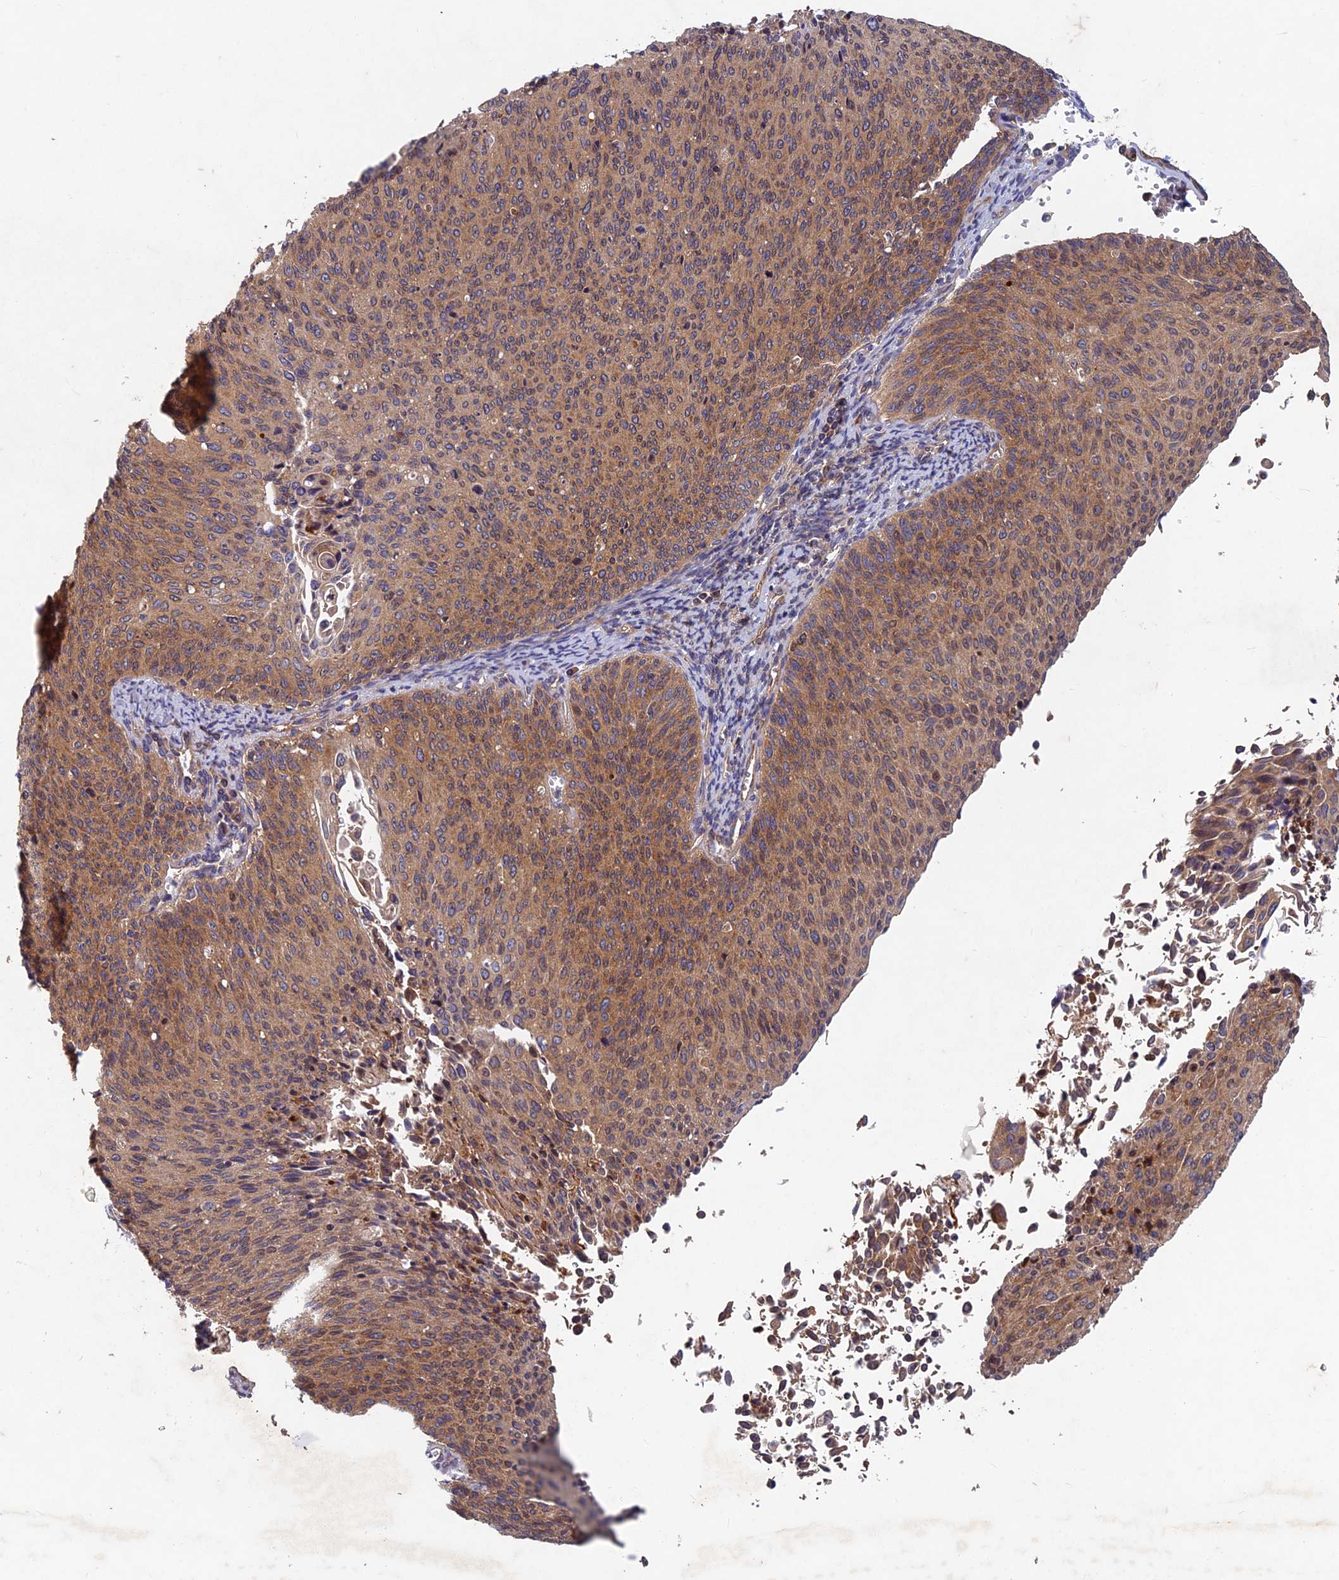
{"staining": {"intensity": "moderate", "quantity": ">75%", "location": "cytoplasmic/membranous"}, "tissue": "cervical cancer", "cell_type": "Tumor cells", "image_type": "cancer", "snomed": [{"axis": "morphology", "description": "Squamous cell carcinoma, NOS"}, {"axis": "topography", "description": "Cervix"}], "caption": "Immunohistochemical staining of human cervical cancer exhibits moderate cytoplasmic/membranous protein positivity in about >75% of tumor cells. The staining is performed using DAB brown chromogen to label protein expression. The nuclei are counter-stained blue using hematoxylin.", "gene": "NCAPG", "patient": {"sex": "female", "age": 55}}